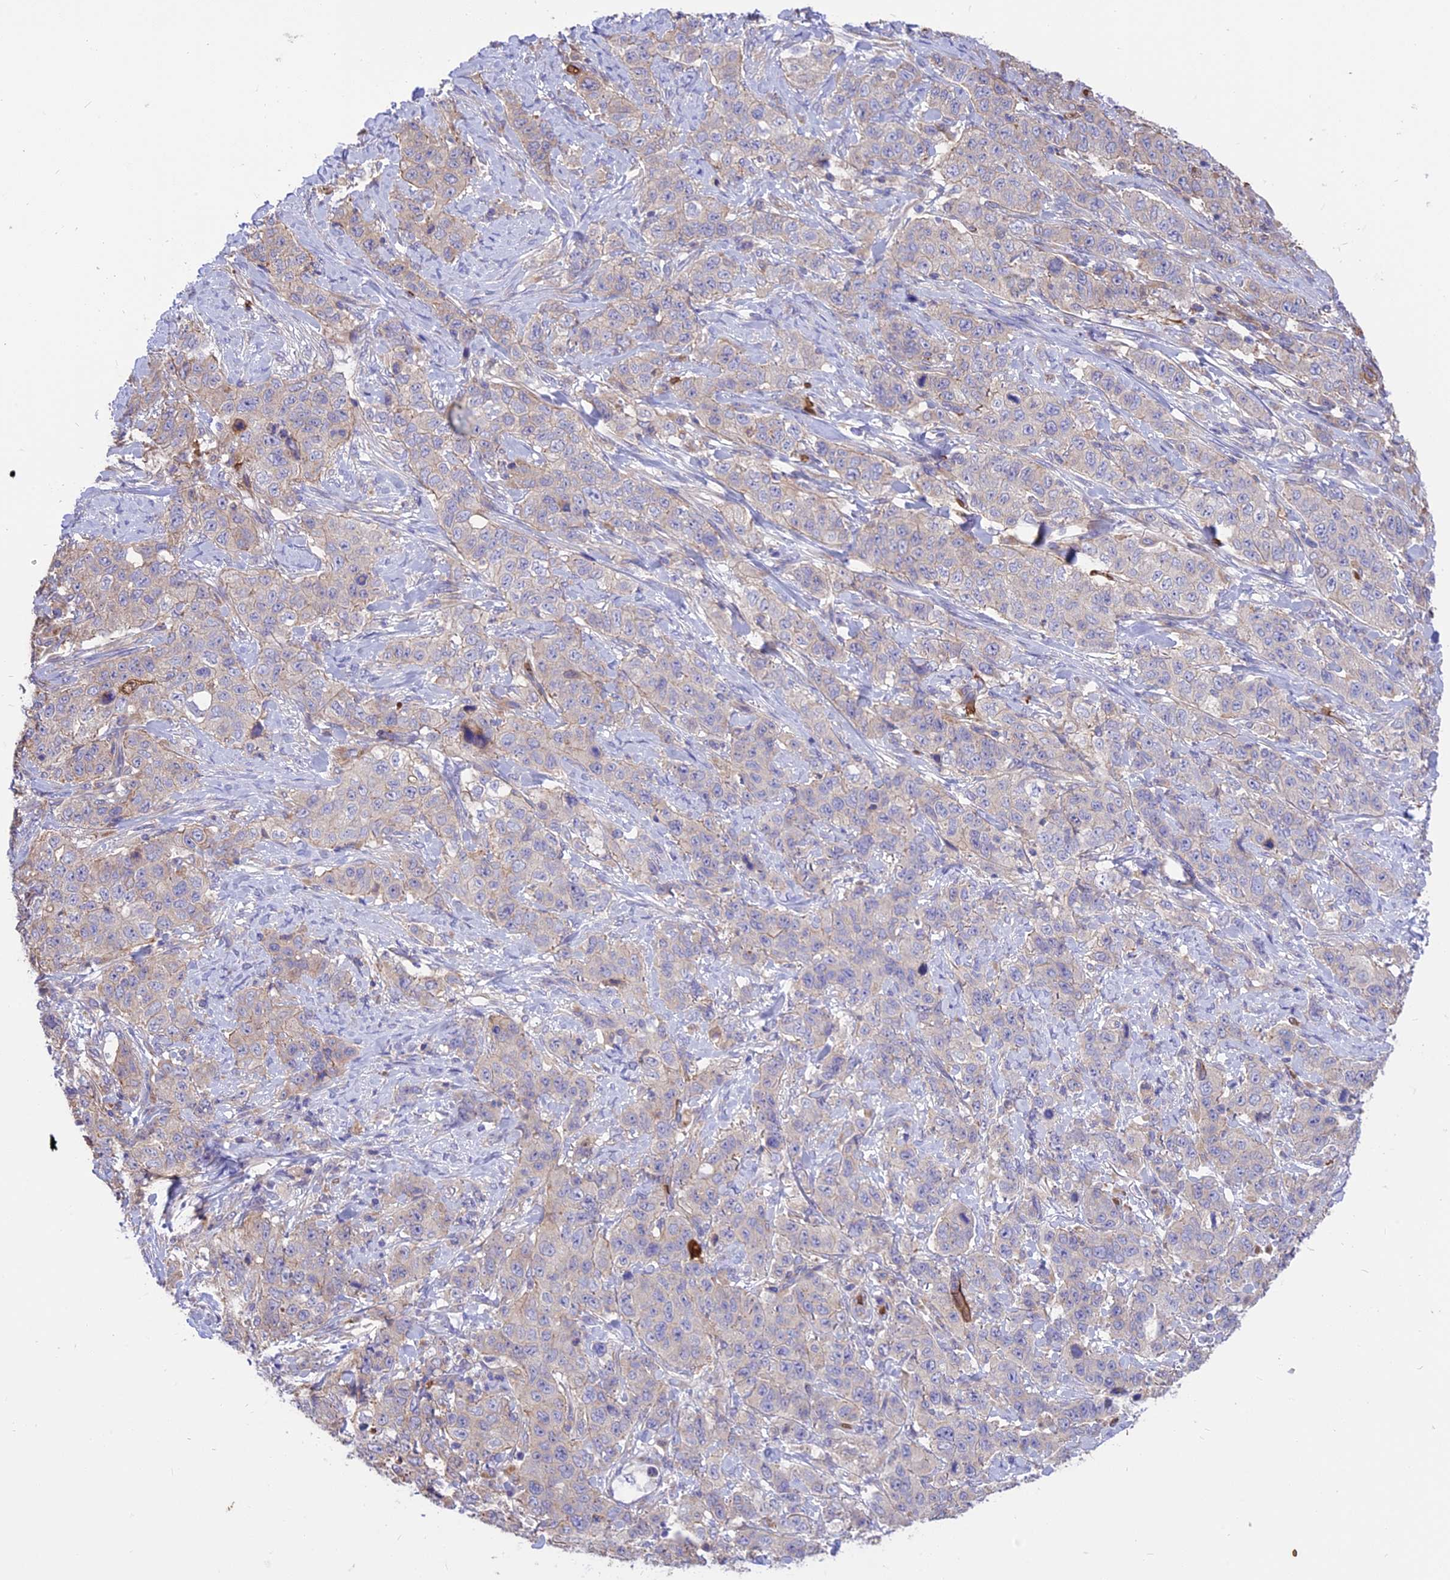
{"staining": {"intensity": "negative", "quantity": "none", "location": "none"}, "tissue": "stomach cancer", "cell_type": "Tumor cells", "image_type": "cancer", "snomed": [{"axis": "morphology", "description": "Adenocarcinoma, NOS"}, {"axis": "topography", "description": "Stomach"}], "caption": "Tumor cells are negative for protein expression in human adenocarcinoma (stomach).", "gene": "TTC4", "patient": {"sex": "male", "age": 48}}